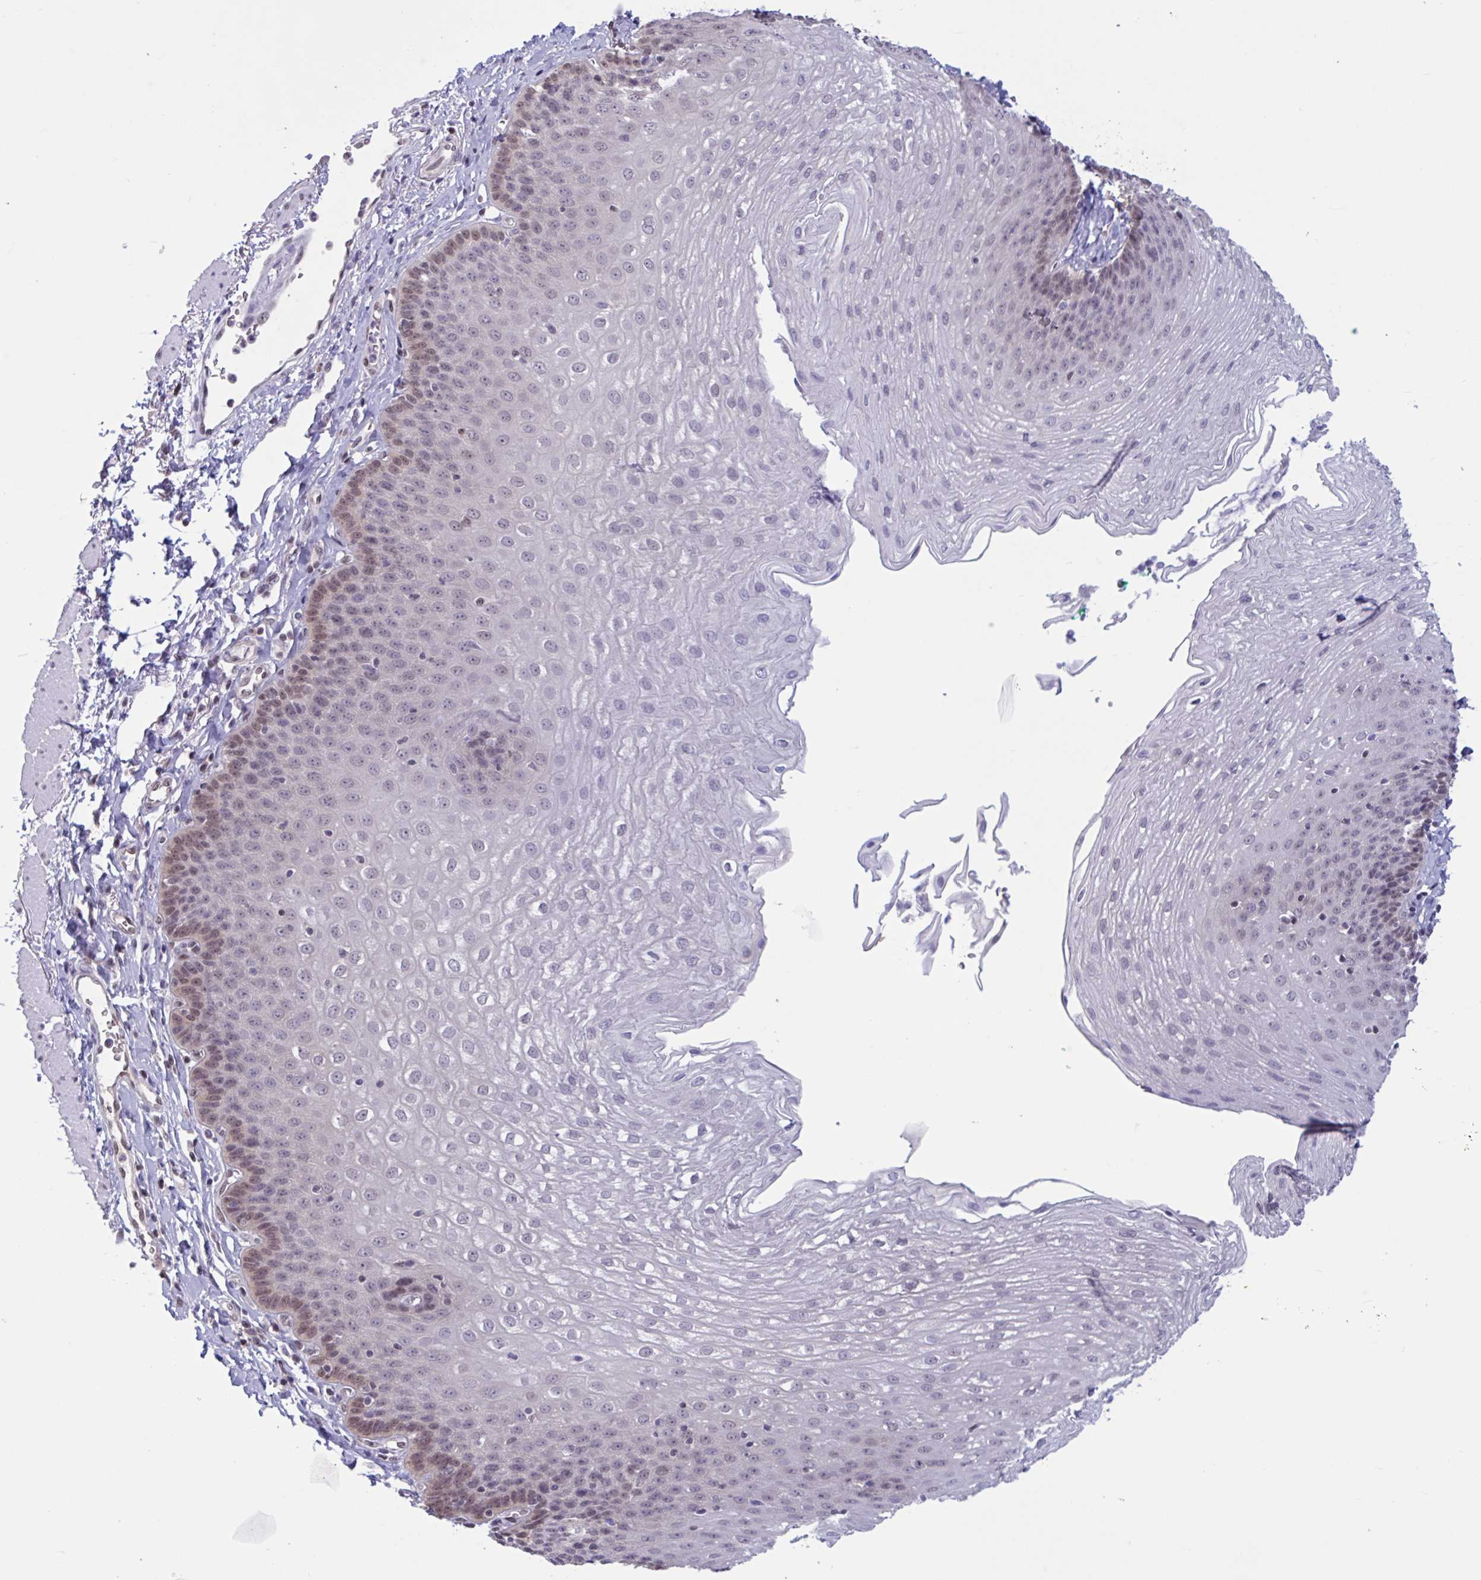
{"staining": {"intensity": "moderate", "quantity": "<25%", "location": "nuclear"}, "tissue": "esophagus", "cell_type": "Squamous epithelial cells", "image_type": "normal", "snomed": [{"axis": "morphology", "description": "Normal tissue, NOS"}, {"axis": "topography", "description": "Esophagus"}], "caption": "A histopathology image of human esophagus stained for a protein demonstrates moderate nuclear brown staining in squamous epithelial cells.", "gene": "RBL1", "patient": {"sex": "female", "age": 81}}